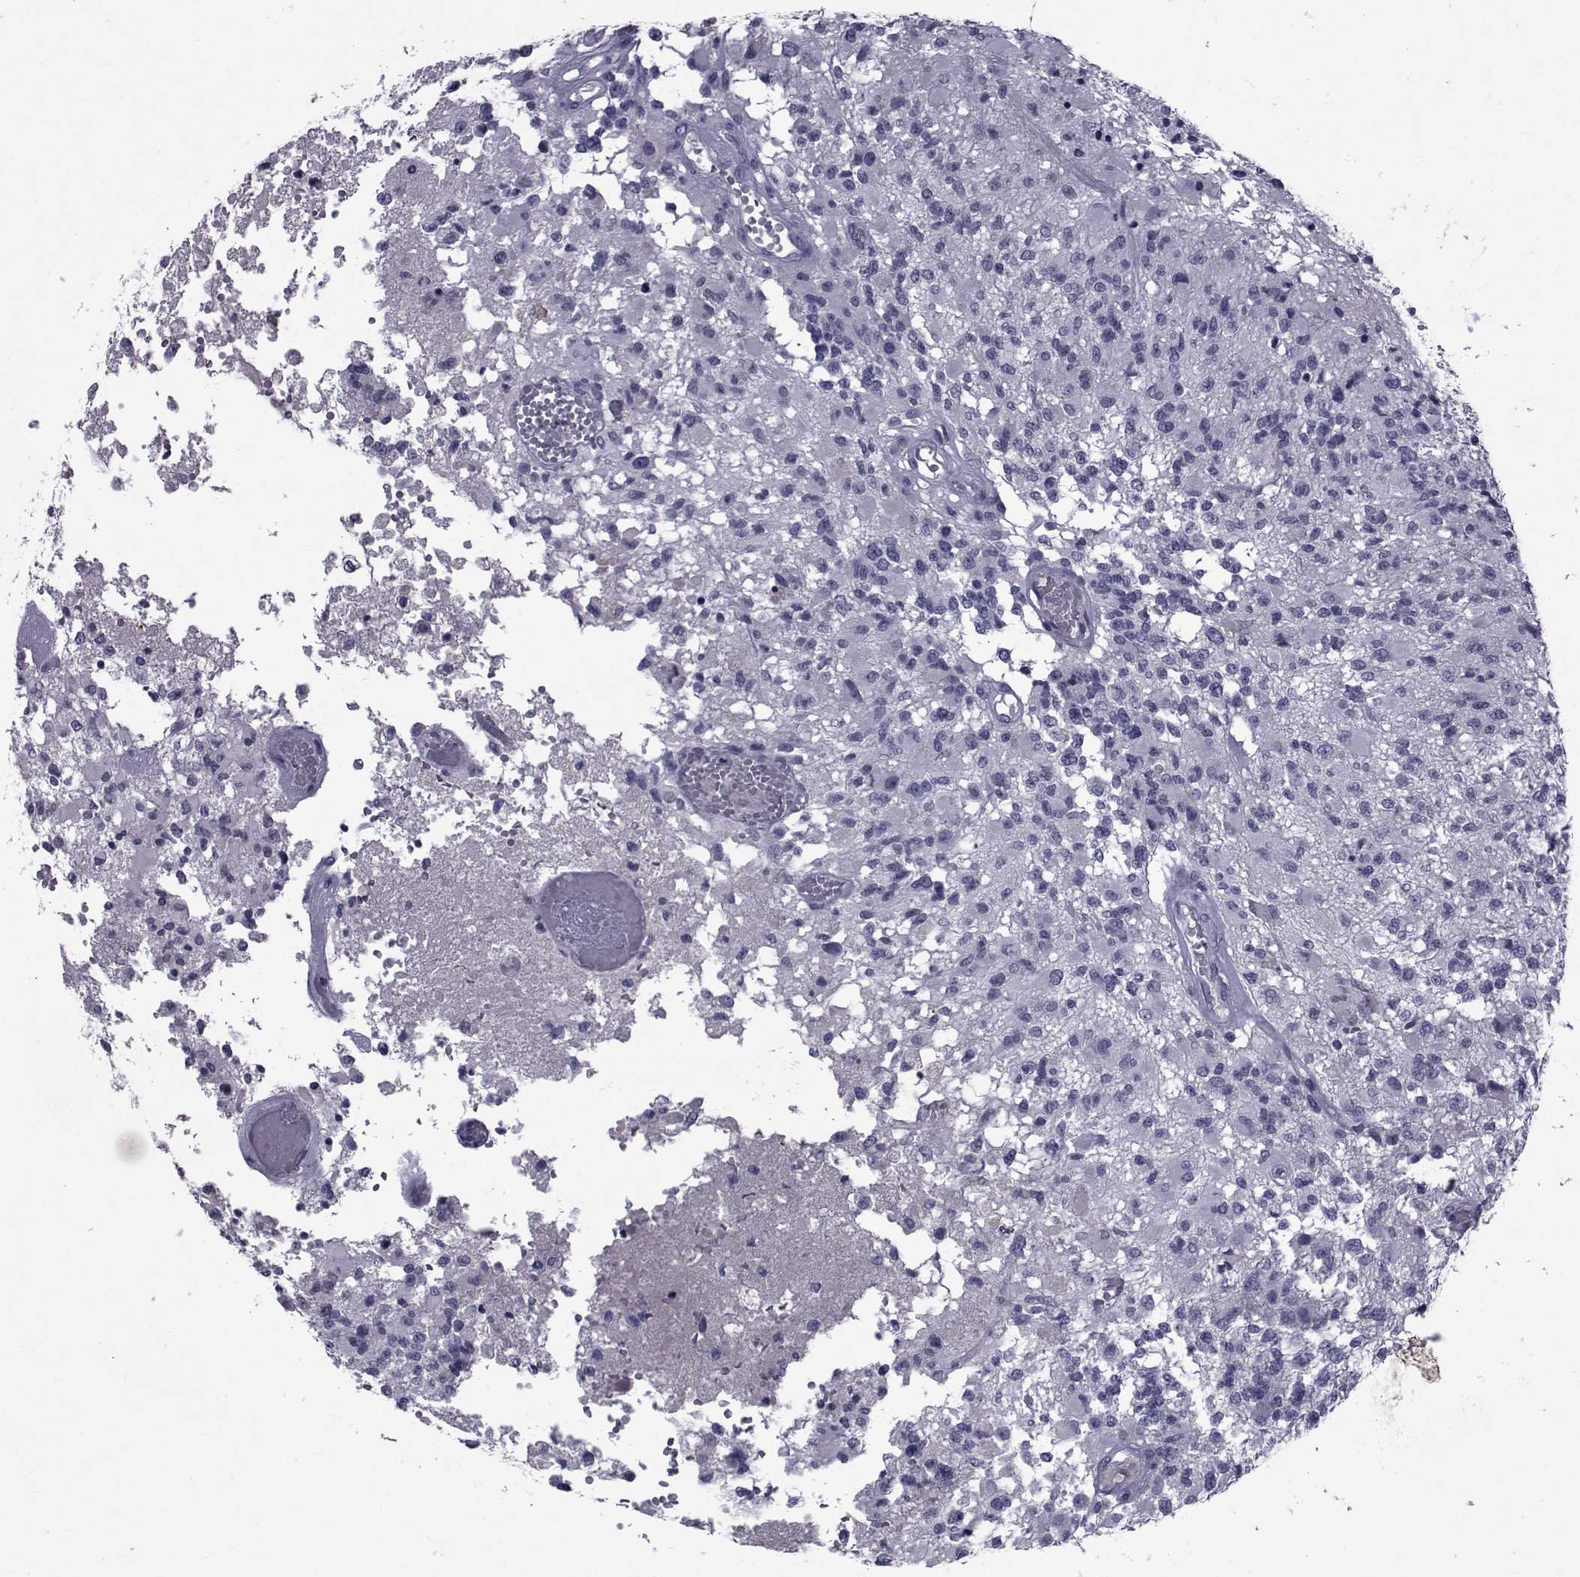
{"staining": {"intensity": "negative", "quantity": "none", "location": "none"}, "tissue": "glioma", "cell_type": "Tumor cells", "image_type": "cancer", "snomed": [{"axis": "morphology", "description": "Glioma, malignant, High grade"}, {"axis": "topography", "description": "Brain"}], "caption": "Tumor cells show no significant staining in glioma.", "gene": "PAX2", "patient": {"sex": "female", "age": 63}}